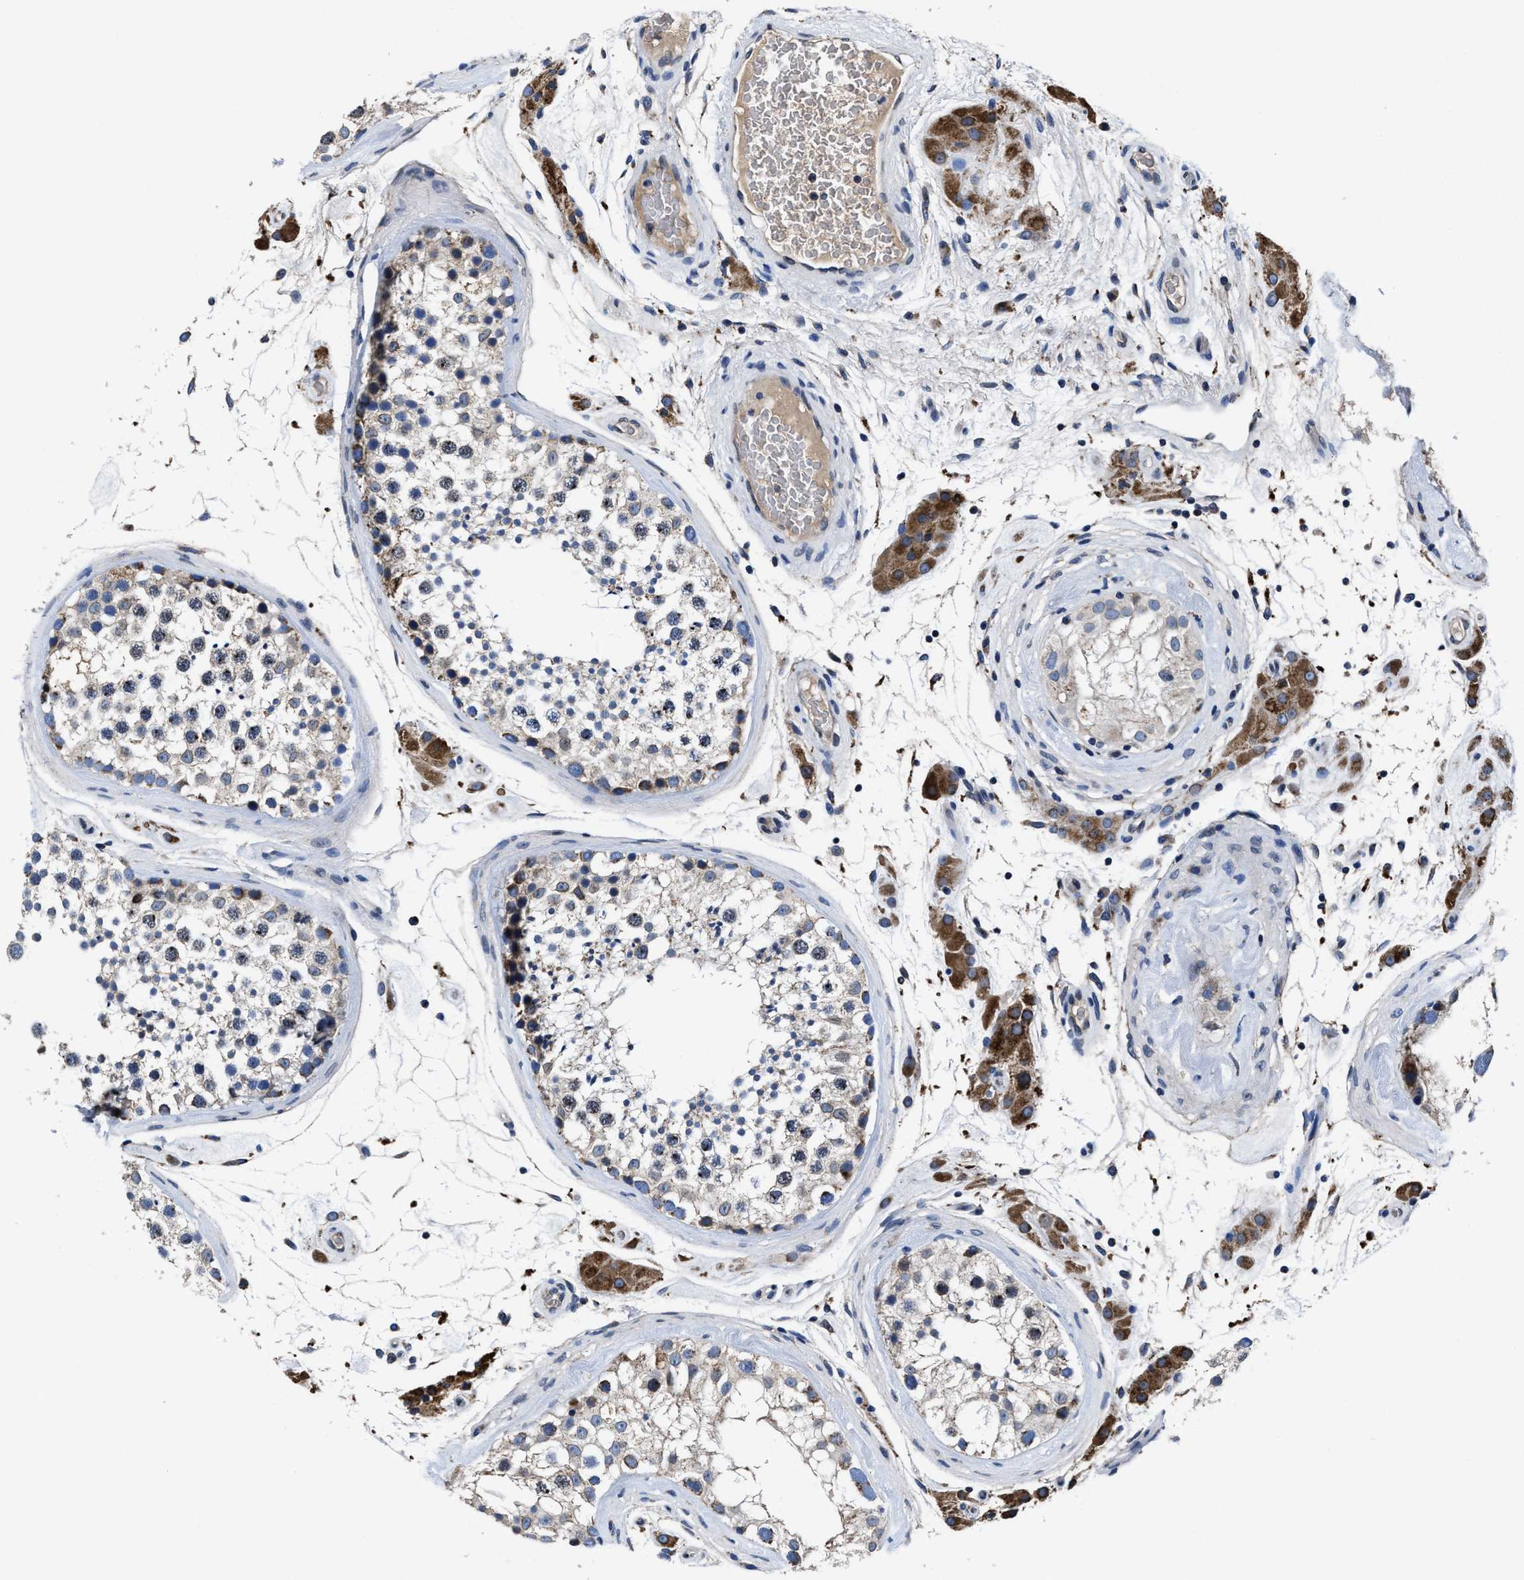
{"staining": {"intensity": "strong", "quantity": "<25%", "location": "cytoplasmic/membranous"}, "tissue": "testis", "cell_type": "Cells in seminiferous ducts", "image_type": "normal", "snomed": [{"axis": "morphology", "description": "Normal tissue, NOS"}, {"axis": "topography", "description": "Testis"}], "caption": "Immunohistochemistry histopathology image of normal human testis stained for a protein (brown), which reveals medium levels of strong cytoplasmic/membranous positivity in about <25% of cells in seminiferous ducts.", "gene": "CACNA1D", "patient": {"sex": "male", "age": 46}}